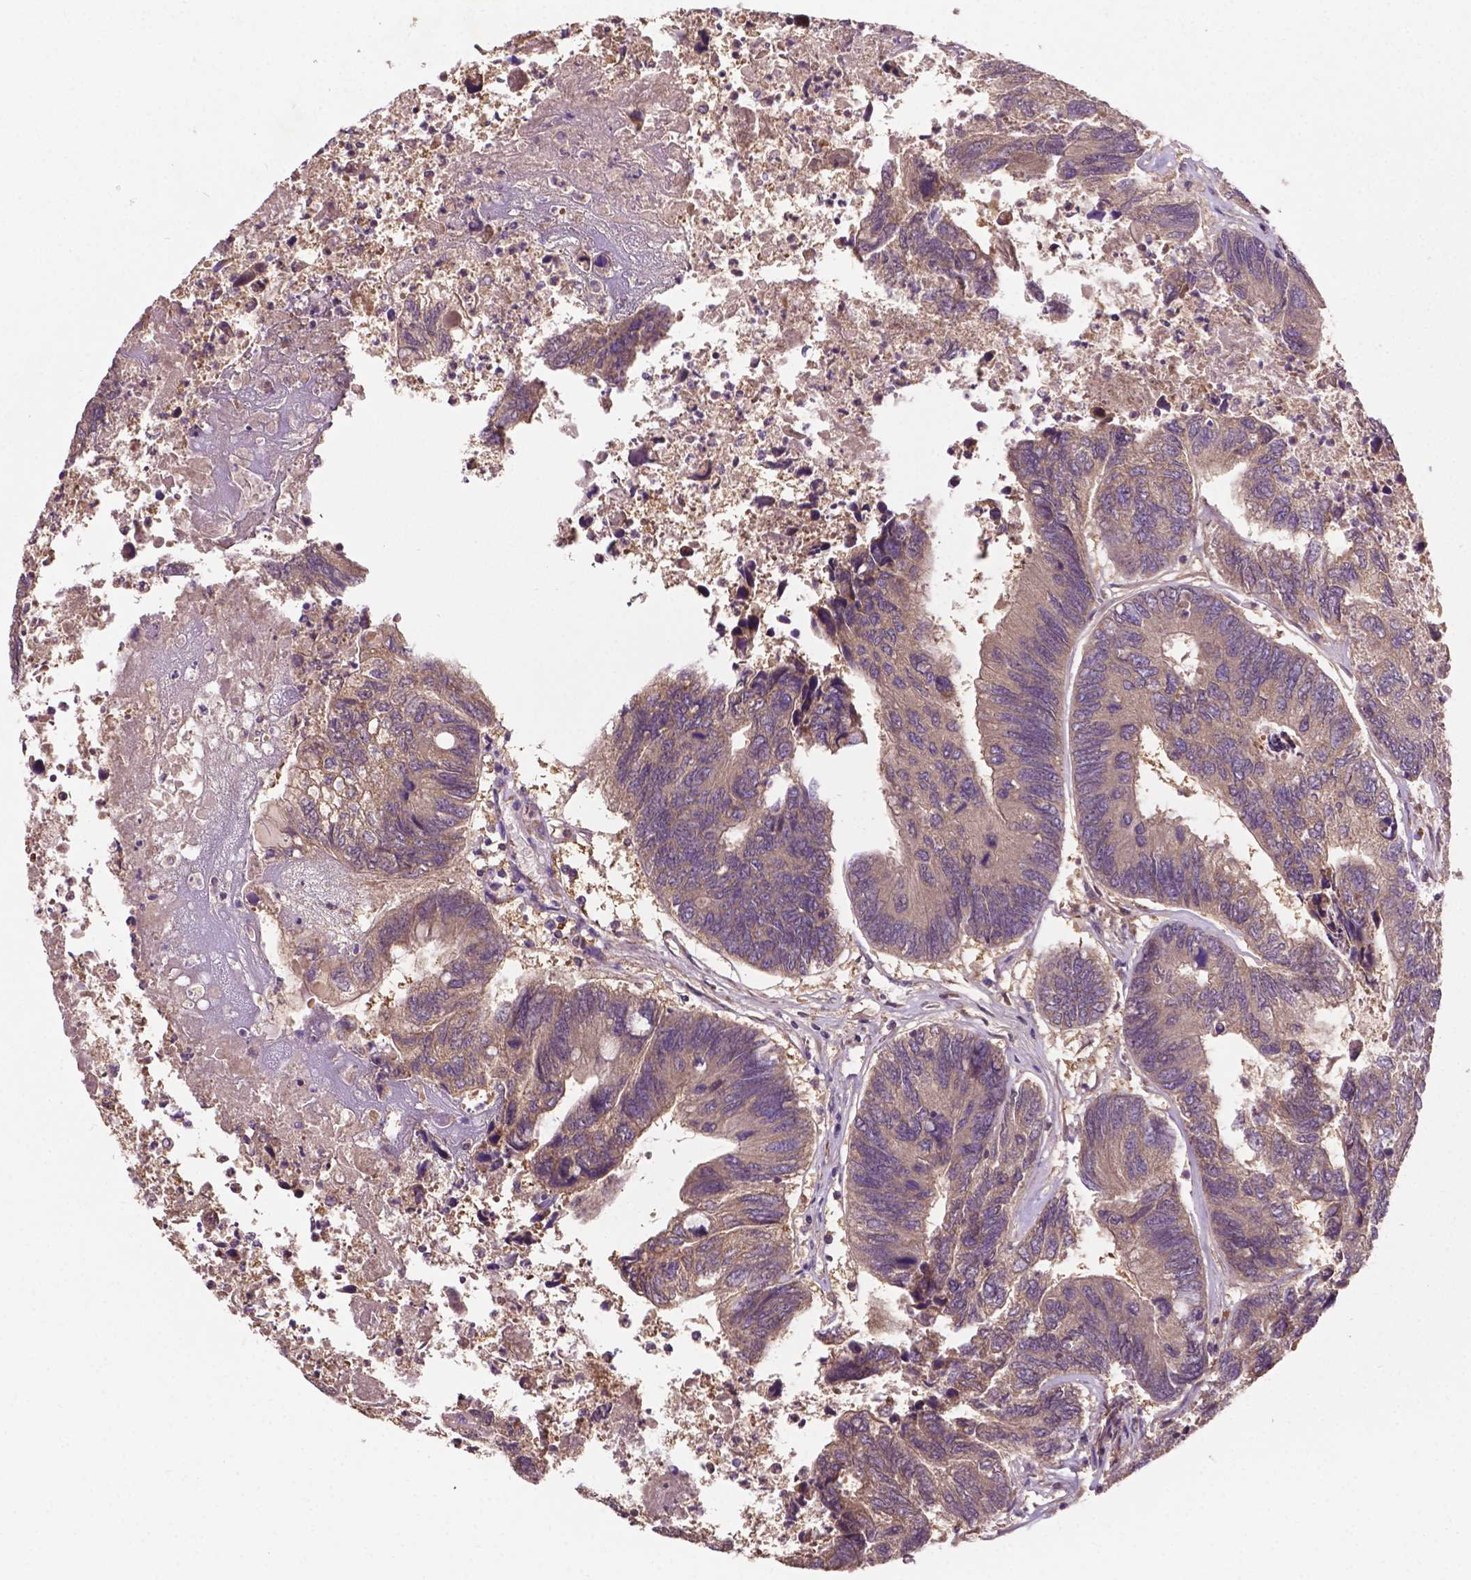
{"staining": {"intensity": "weak", "quantity": ">75%", "location": "cytoplasmic/membranous"}, "tissue": "colorectal cancer", "cell_type": "Tumor cells", "image_type": "cancer", "snomed": [{"axis": "morphology", "description": "Adenocarcinoma, NOS"}, {"axis": "topography", "description": "Colon"}], "caption": "DAB (3,3'-diaminobenzidine) immunohistochemical staining of adenocarcinoma (colorectal) displays weak cytoplasmic/membranous protein staining in about >75% of tumor cells.", "gene": "GJA9", "patient": {"sex": "female", "age": 67}}